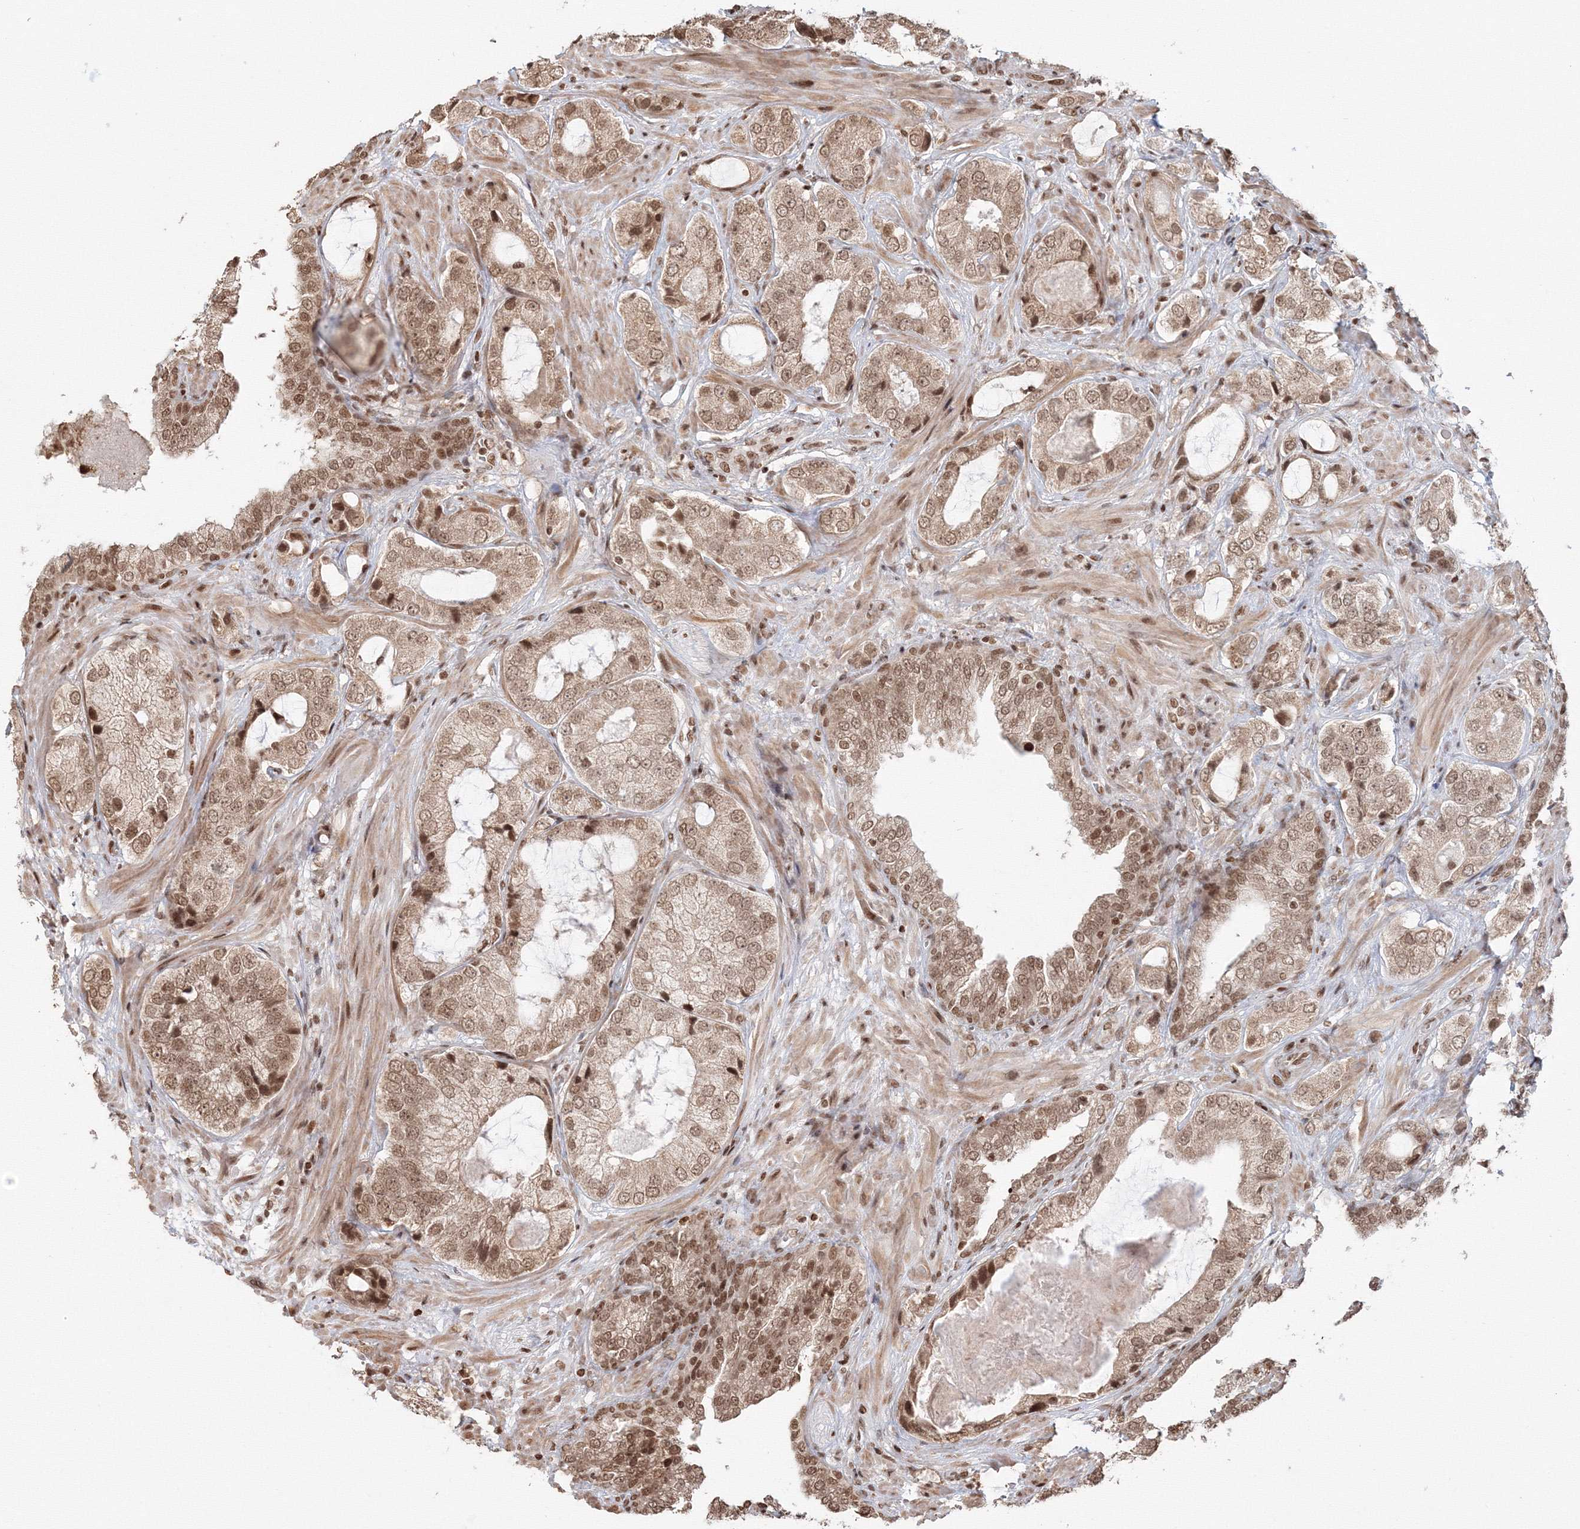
{"staining": {"intensity": "moderate", "quantity": ">75%", "location": "nuclear"}, "tissue": "prostate cancer", "cell_type": "Tumor cells", "image_type": "cancer", "snomed": [{"axis": "morphology", "description": "Normal tissue, NOS"}, {"axis": "morphology", "description": "Adenocarcinoma, High grade"}, {"axis": "topography", "description": "Prostate"}, {"axis": "topography", "description": "Peripheral nerve tissue"}], "caption": "Immunohistochemistry of human prostate cancer reveals medium levels of moderate nuclear staining in approximately >75% of tumor cells.", "gene": "KIF20A", "patient": {"sex": "male", "age": 59}}